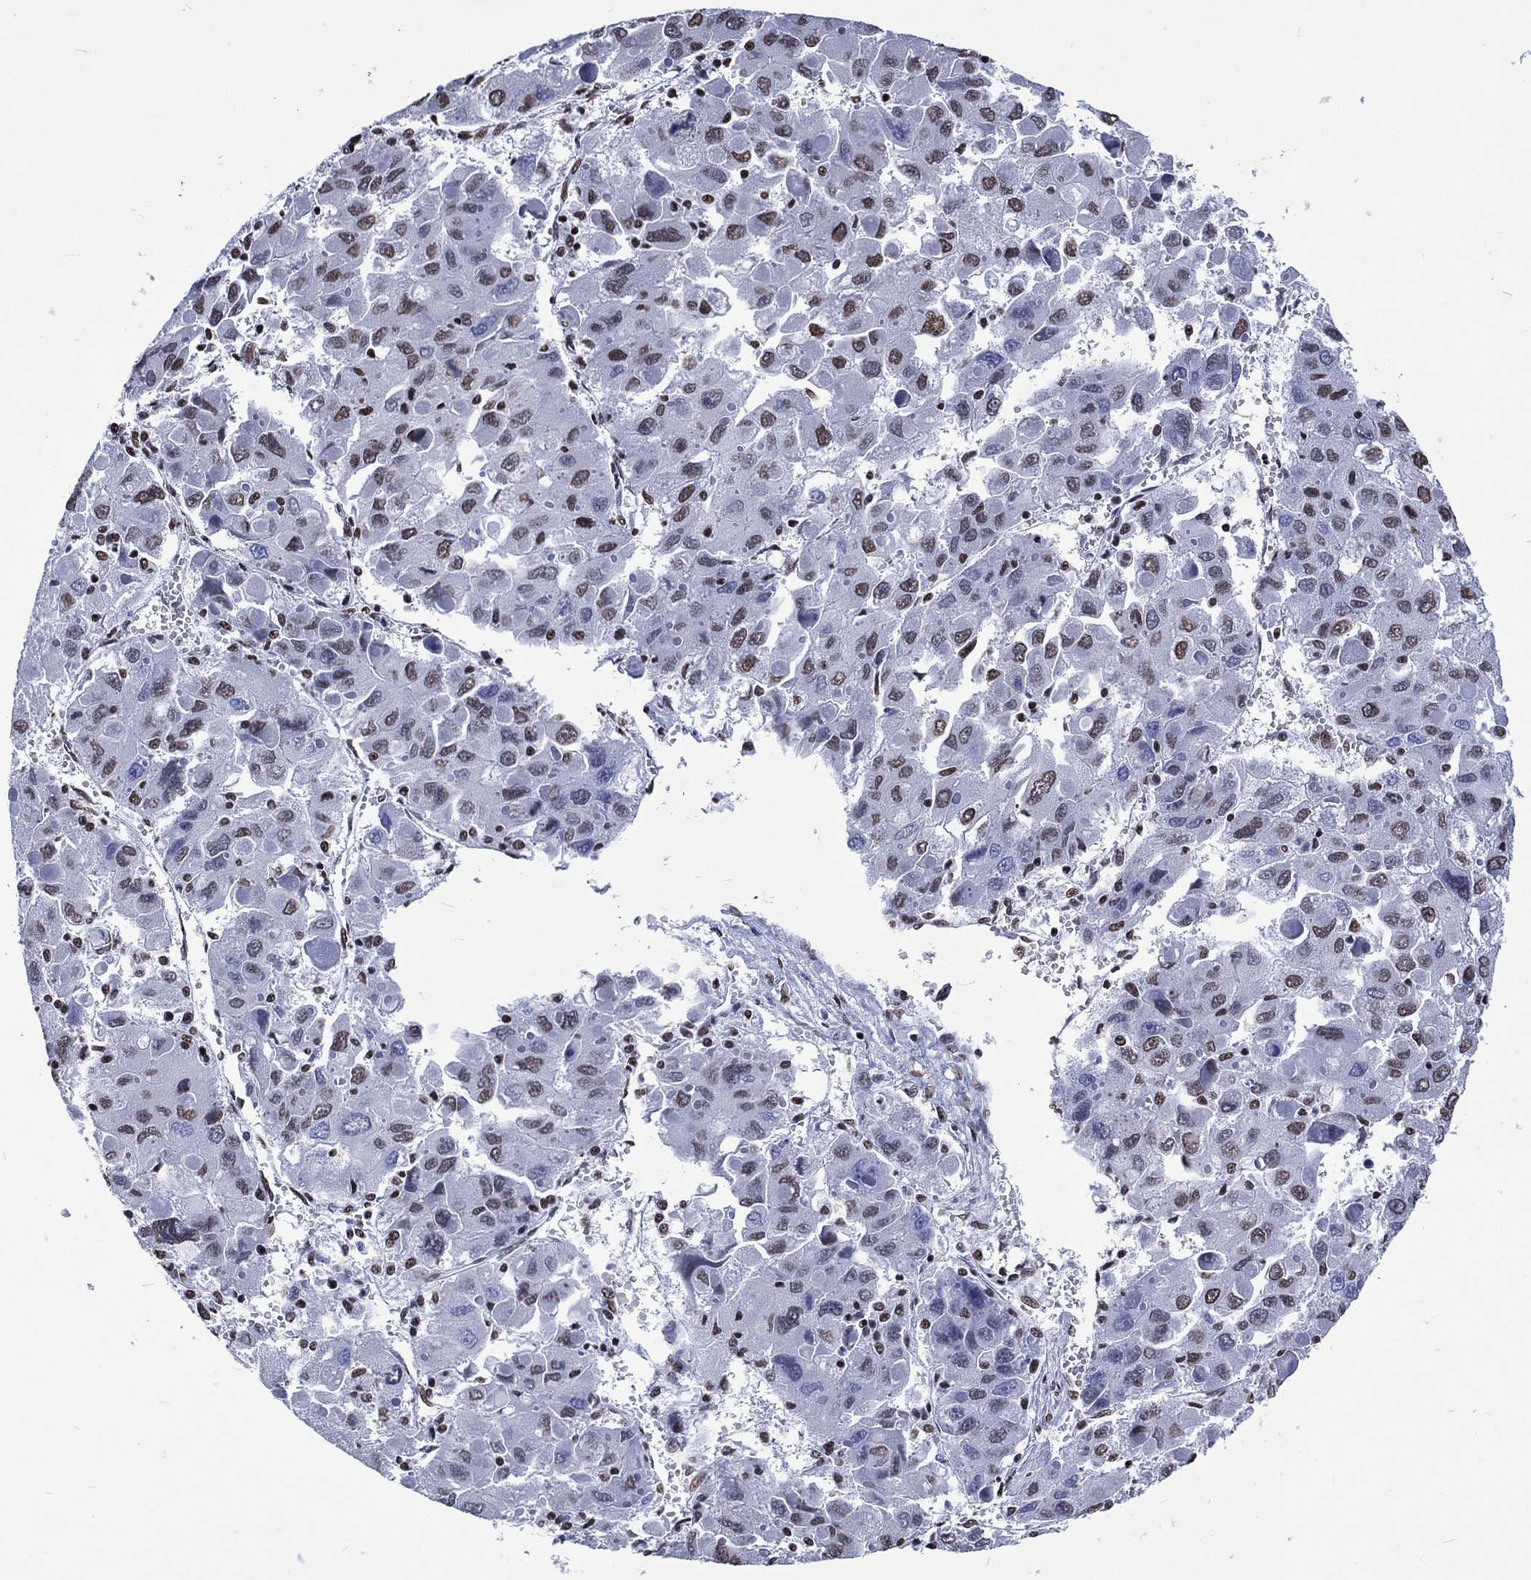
{"staining": {"intensity": "moderate", "quantity": "<25%", "location": "nuclear"}, "tissue": "liver cancer", "cell_type": "Tumor cells", "image_type": "cancer", "snomed": [{"axis": "morphology", "description": "Carcinoma, Hepatocellular, NOS"}, {"axis": "topography", "description": "Liver"}], "caption": "Immunohistochemistry (IHC) micrograph of human hepatocellular carcinoma (liver) stained for a protein (brown), which shows low levels of moderate nuclear expression in approximately <25% of tumor cells.", "gene": "RETREG2", "patient": {"sex": "female", "age": 41}}